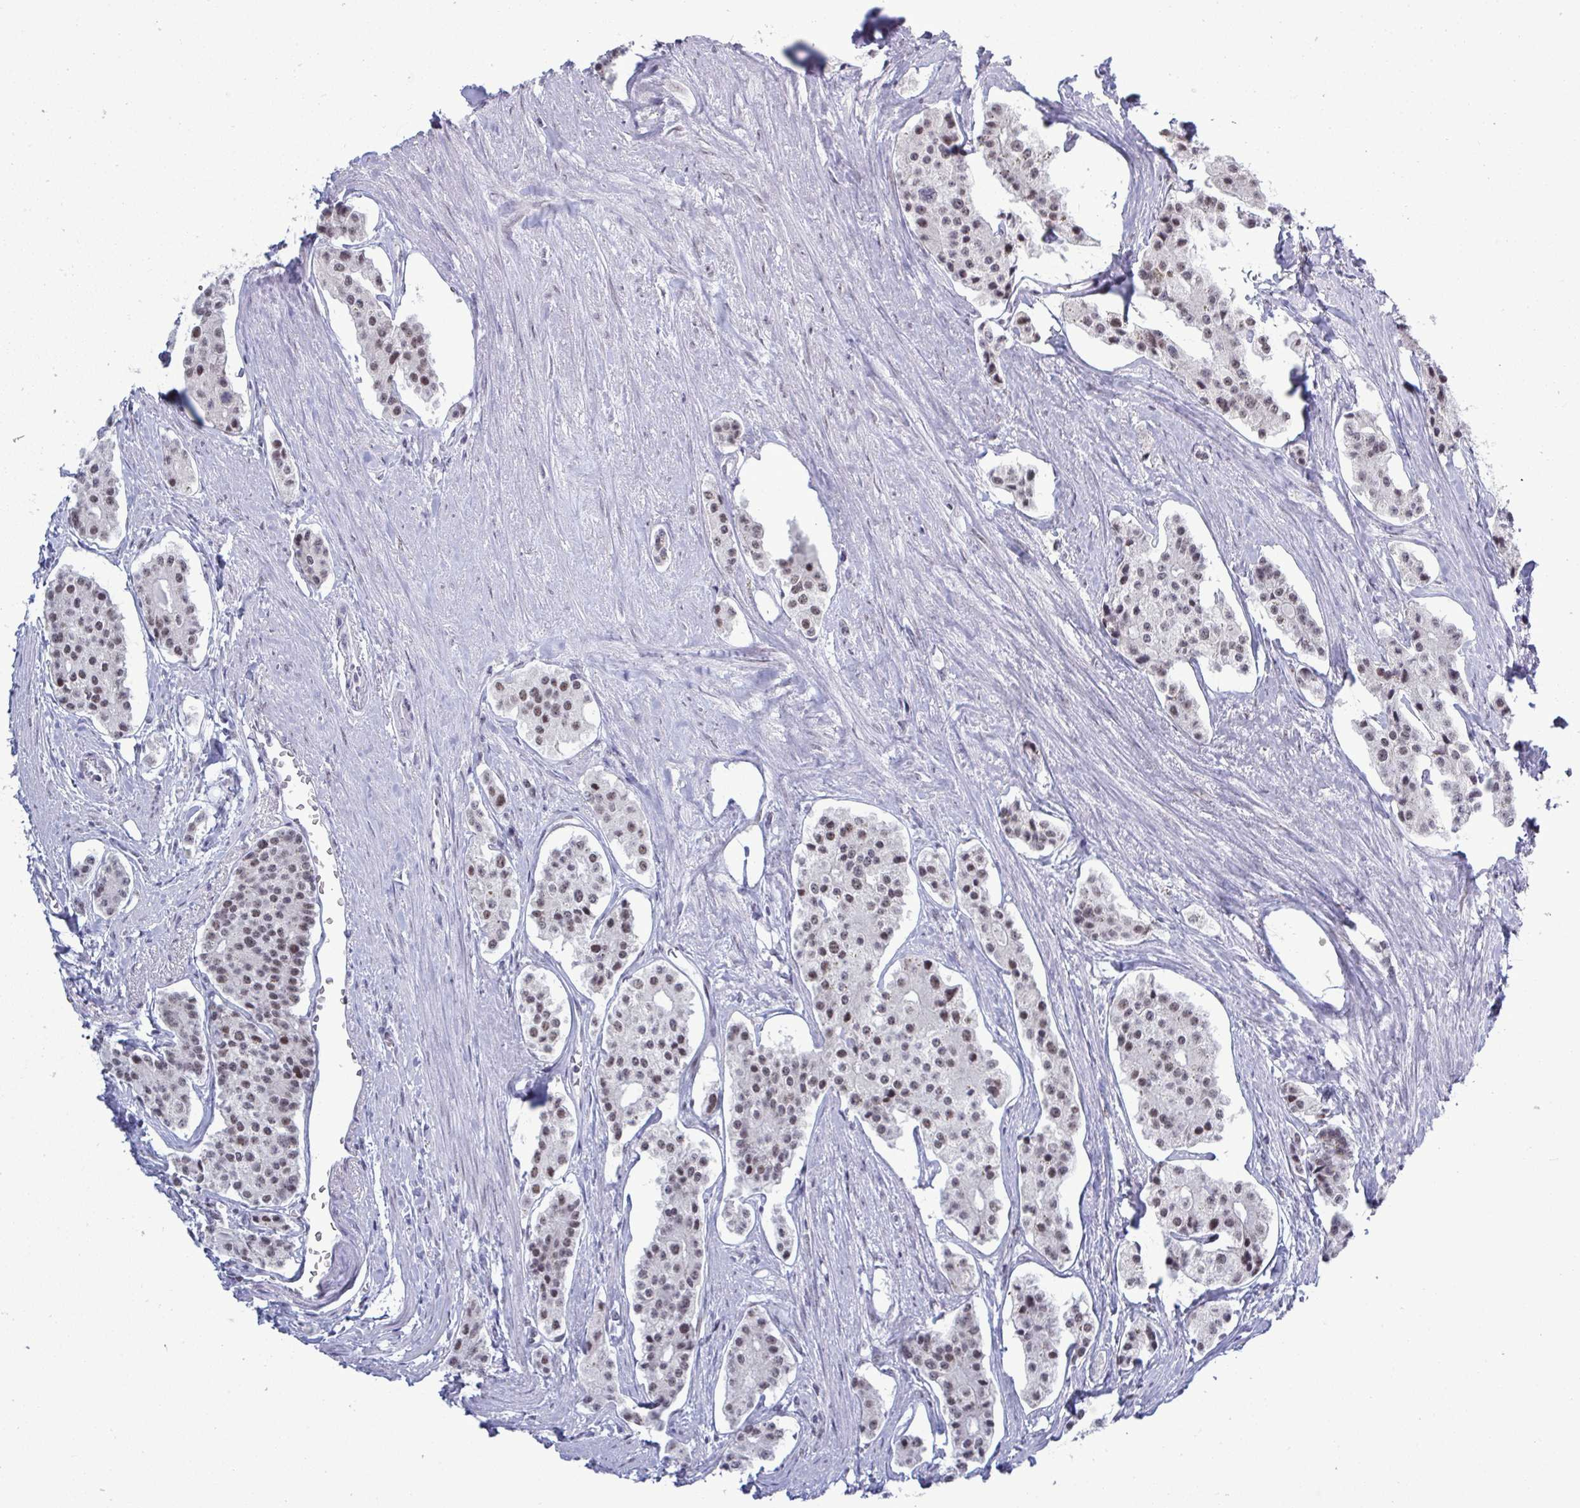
{"staining": {"intensity": "weak", "quantity": "<25%", "location": "nuclear"}, "tissue": "carcinoid", "cell_type": "Tumor cells", "image_type": "cancer", "snomed": [{"axis": "morphology", "description": "Carcinoid, malignant, NOS"}, {"axis": "topography", "description": "Small intestine"}], "caption": "Tumor cells show no significant expression in carcinoid.", "gene": "PPP1R10", "patient": {"sex": "female", "age": 65}}